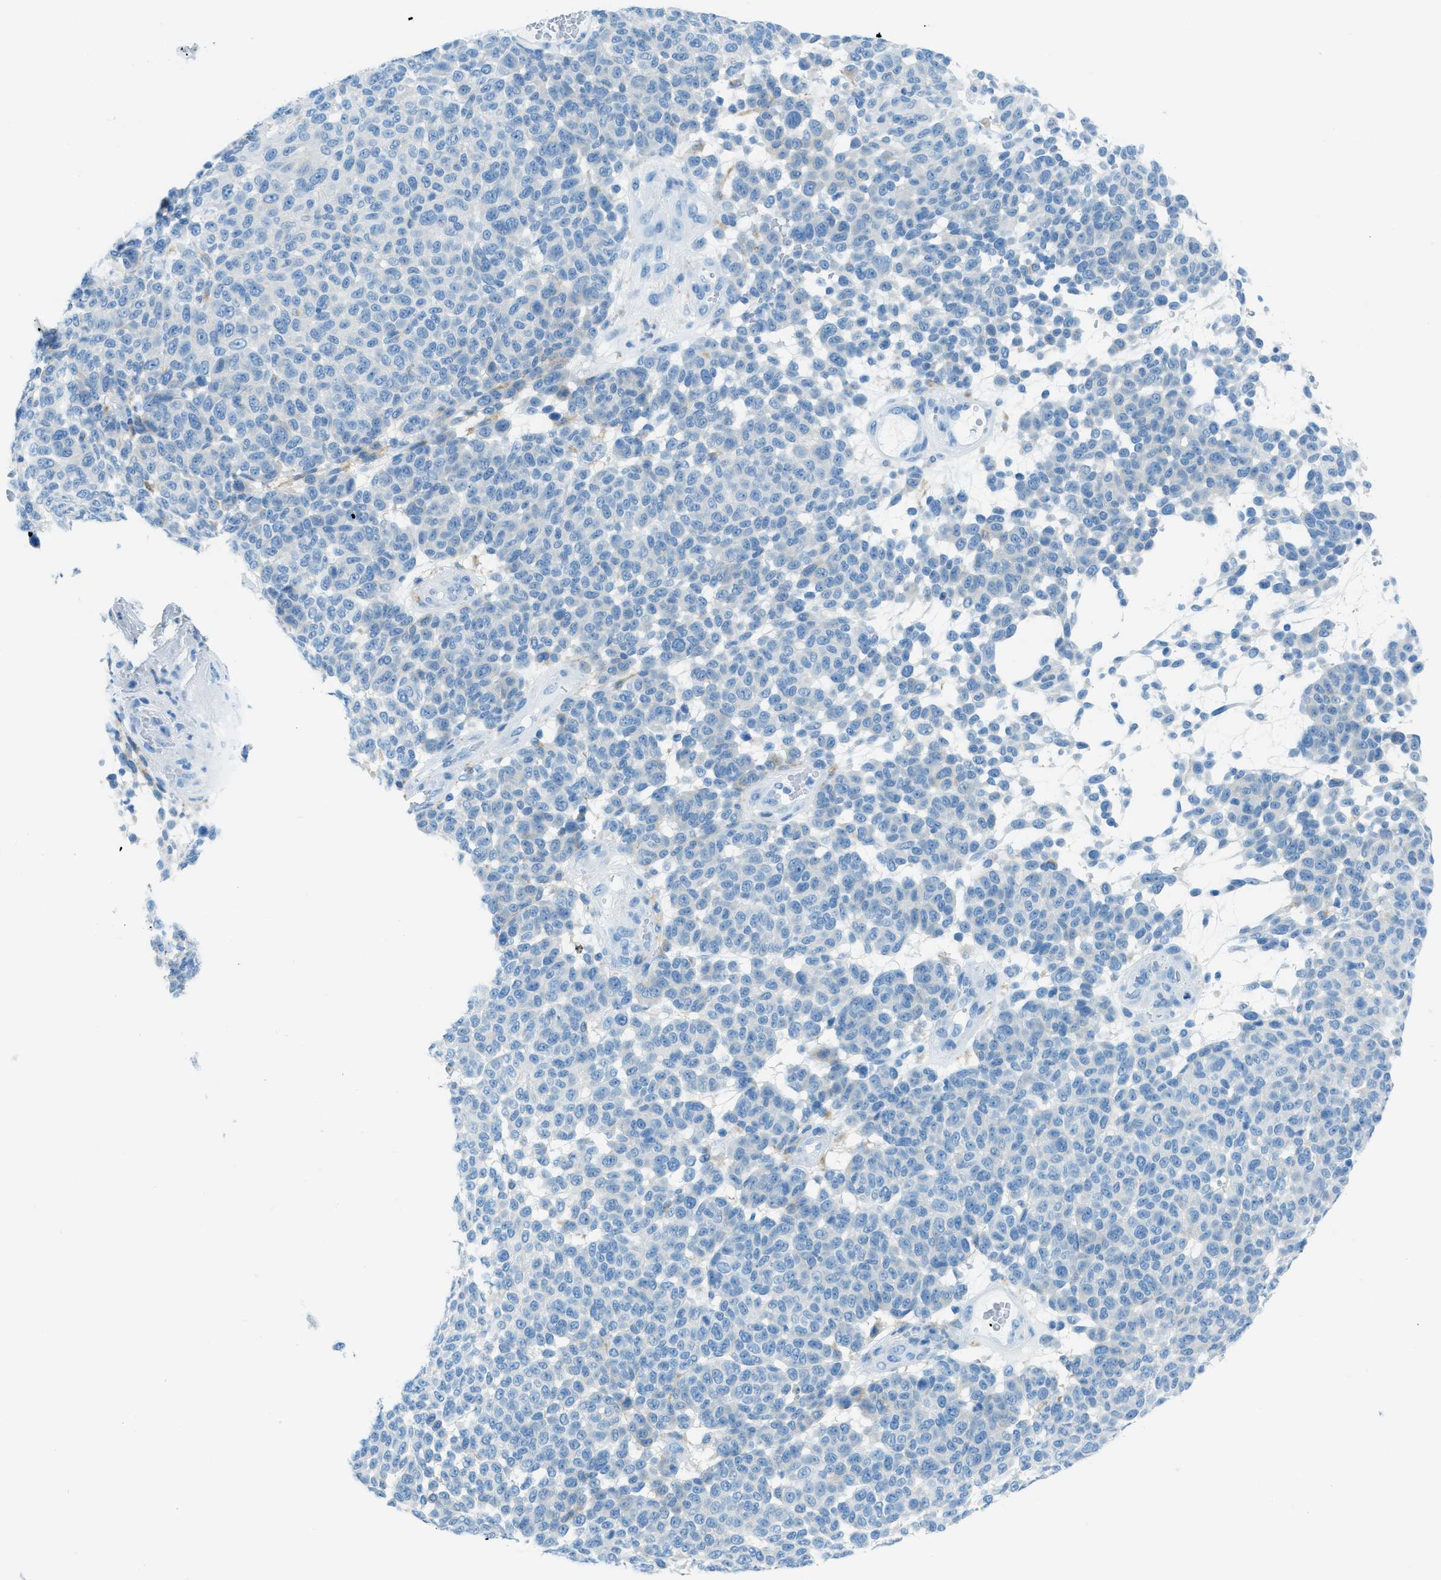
{"staining": {"intensity": "negative", "quantity": "none", "location": "none"}, "tissue": "melanoma", "cell_type": "Tumor cells", "image_type": "cancer", "snomed": [{"axis": "morphology", "description": "Malignant melanoma, NOS"}, {"axis": "topography", "description": "Skin"}], "caption": "Malignant melanoma was stained to show a protein in brown. There is no significant positivity in tumor cells.", "gene": "C21orf62", "patient": {"sex": "male", "age": 59}}